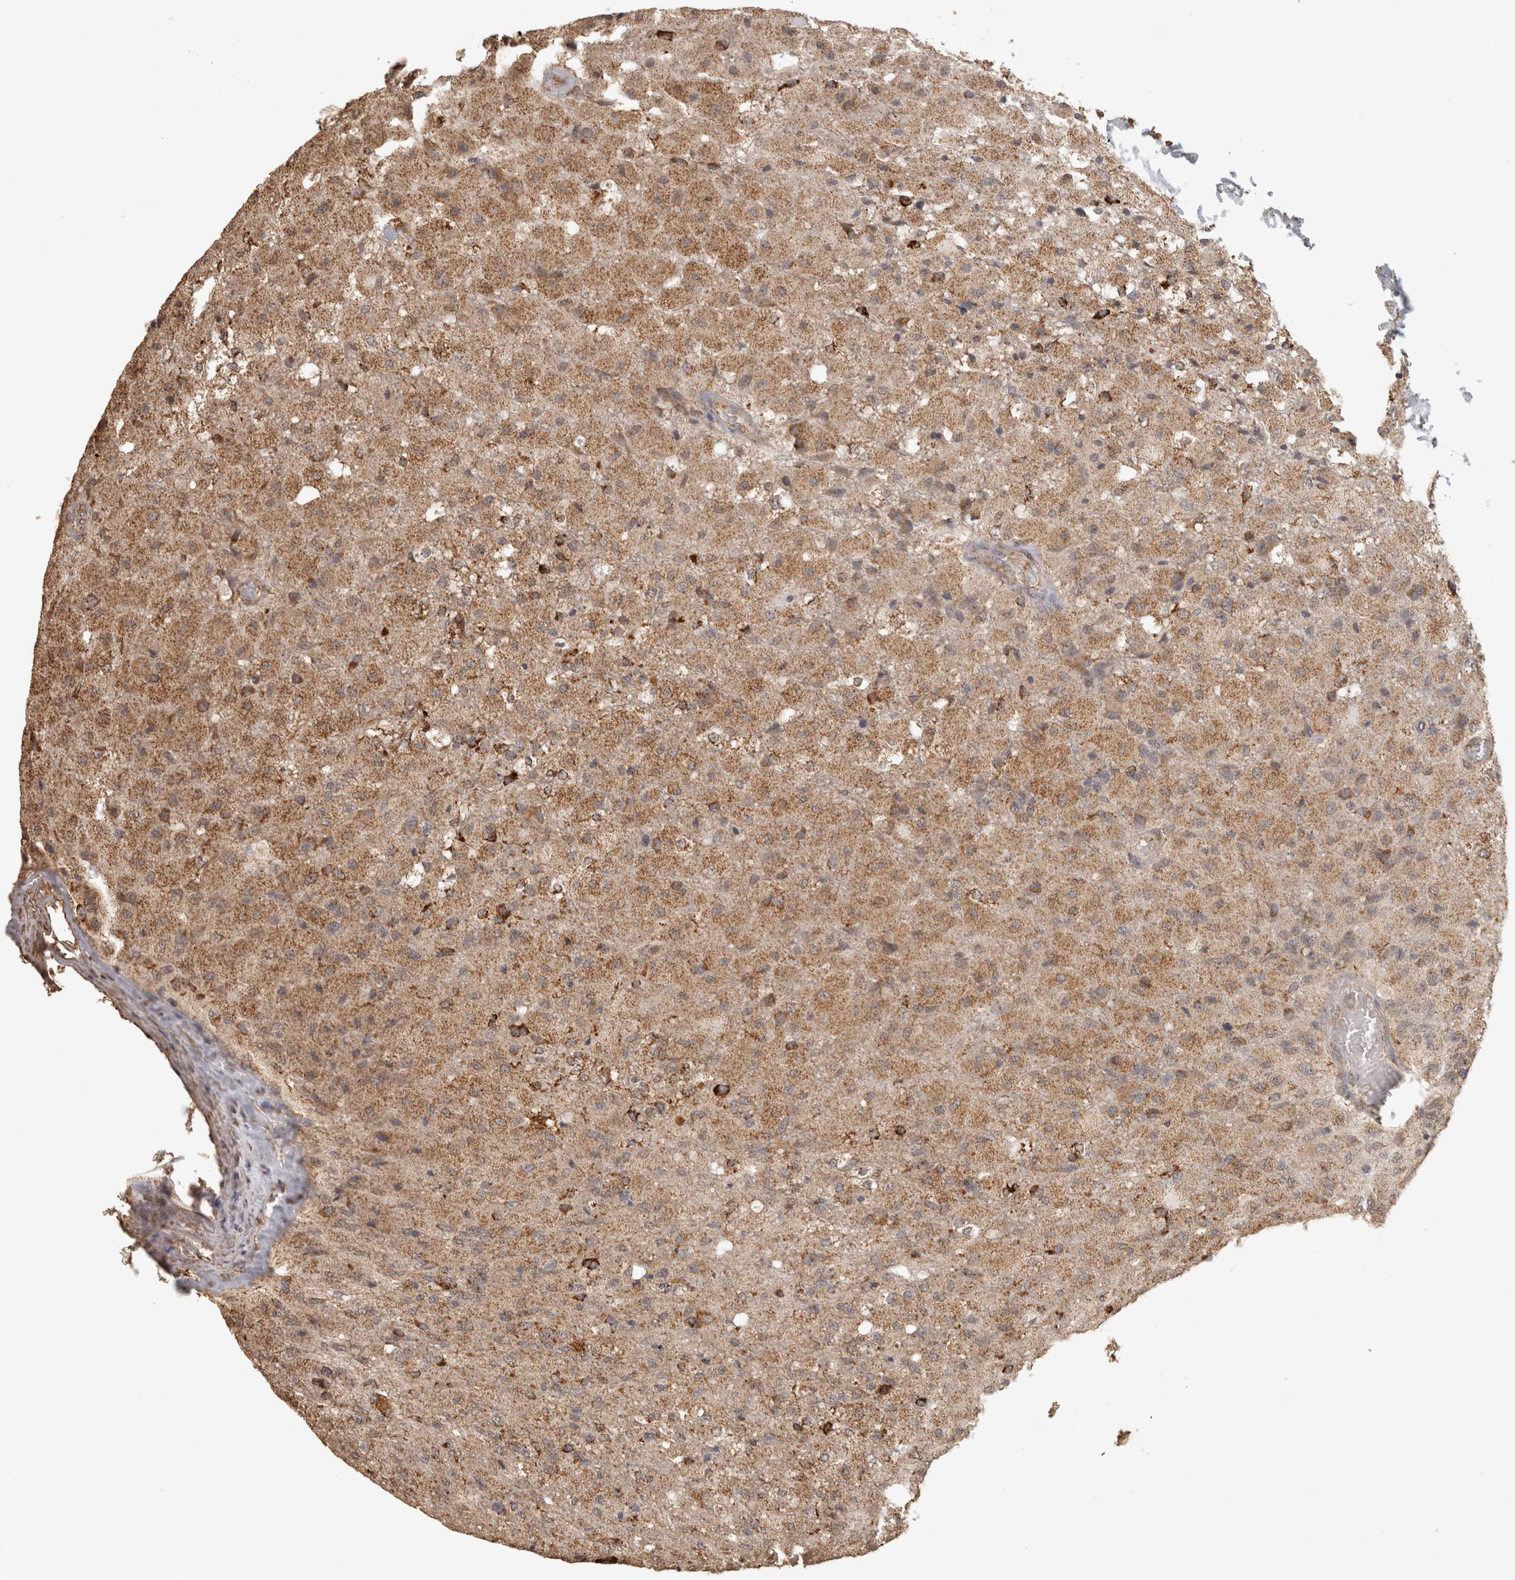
{"staining": {"intensity": "moderate", "quantity": ">75%", "location": "cytoplasmic/membranous"}, "tissue": "glioma", "cell_type": "Tumor cells", "image_type": "cancer", "snomed": [{"axis": "morphology", "description": "Normal tissue, NOS"}, {"axis": "morphology", "description": "Glioma, malignant, High grade"}, {"axis": "topography", "description": "Cerebral cortex"}], "caption": "There is medium levels of moderate cytoplasmic/membranous staining in tumor cells of glioma, as demonstrated by immunohistochemical staining (brown color).", "gene": "BNIP3L", "patient": {"sex": "male", "age": 77}}